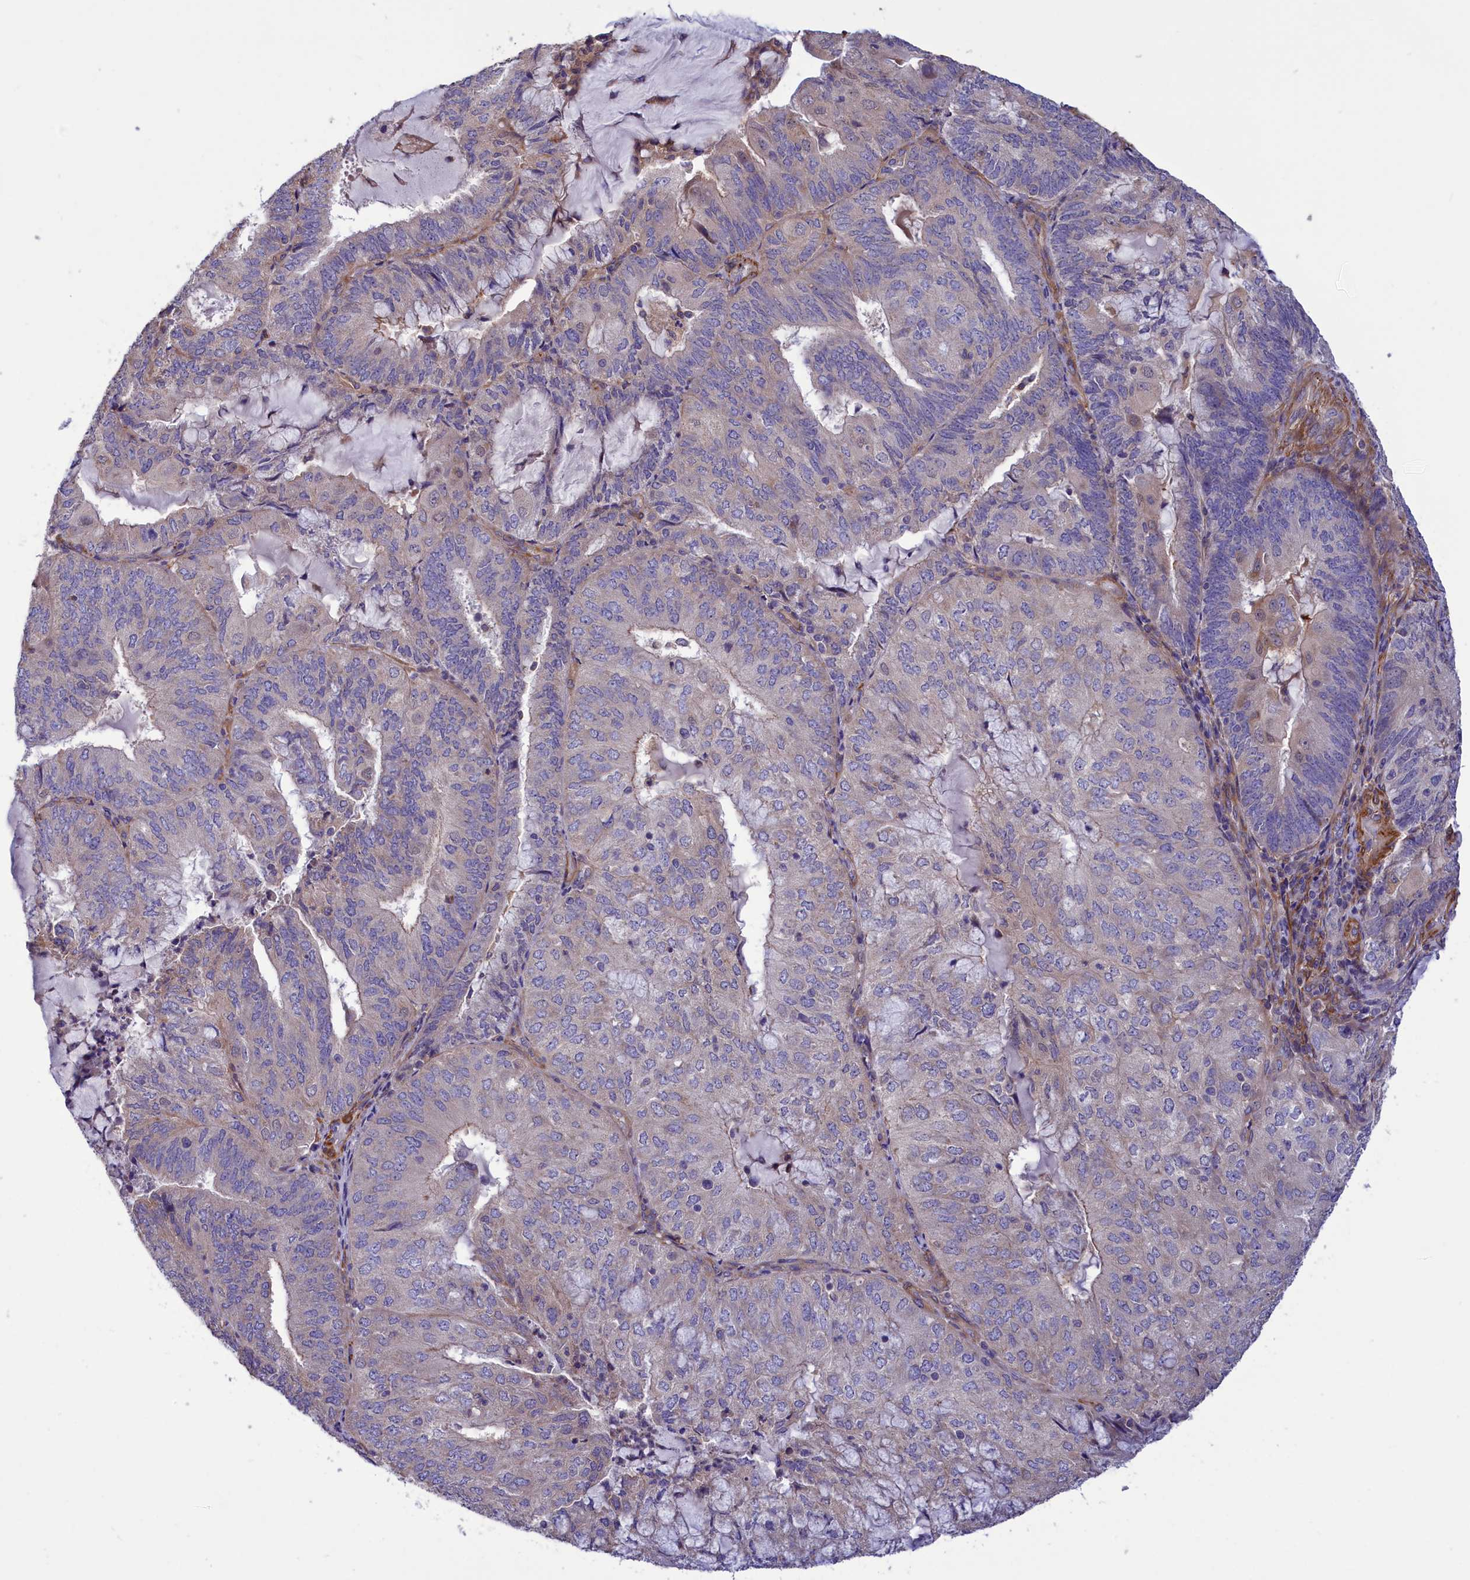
{"staining": {"intensity": "weak", "quantity": "<25%", "location": "cytoplasmic/membranous"}, "tissue": "endometrial cancer", "cell_type": "Tumor cells", "image_type": "cancer", "snomed": [{"axis": "morphology", "description": "Adenocarcinoma, NOS"}, {"axis": "topography", "description": "Endometrium"}], "caption": "High magnification brightfield microscopy of endometrial cancer (adenocarcinoma) stained with DAB (3,3'-diaminobenzidine) (brown) and counterstained with hematoxylin (blue): tumor cells show no significant staining.", "gene": "AMDHD2", "patient": {"sex": "female", "age": 81}}